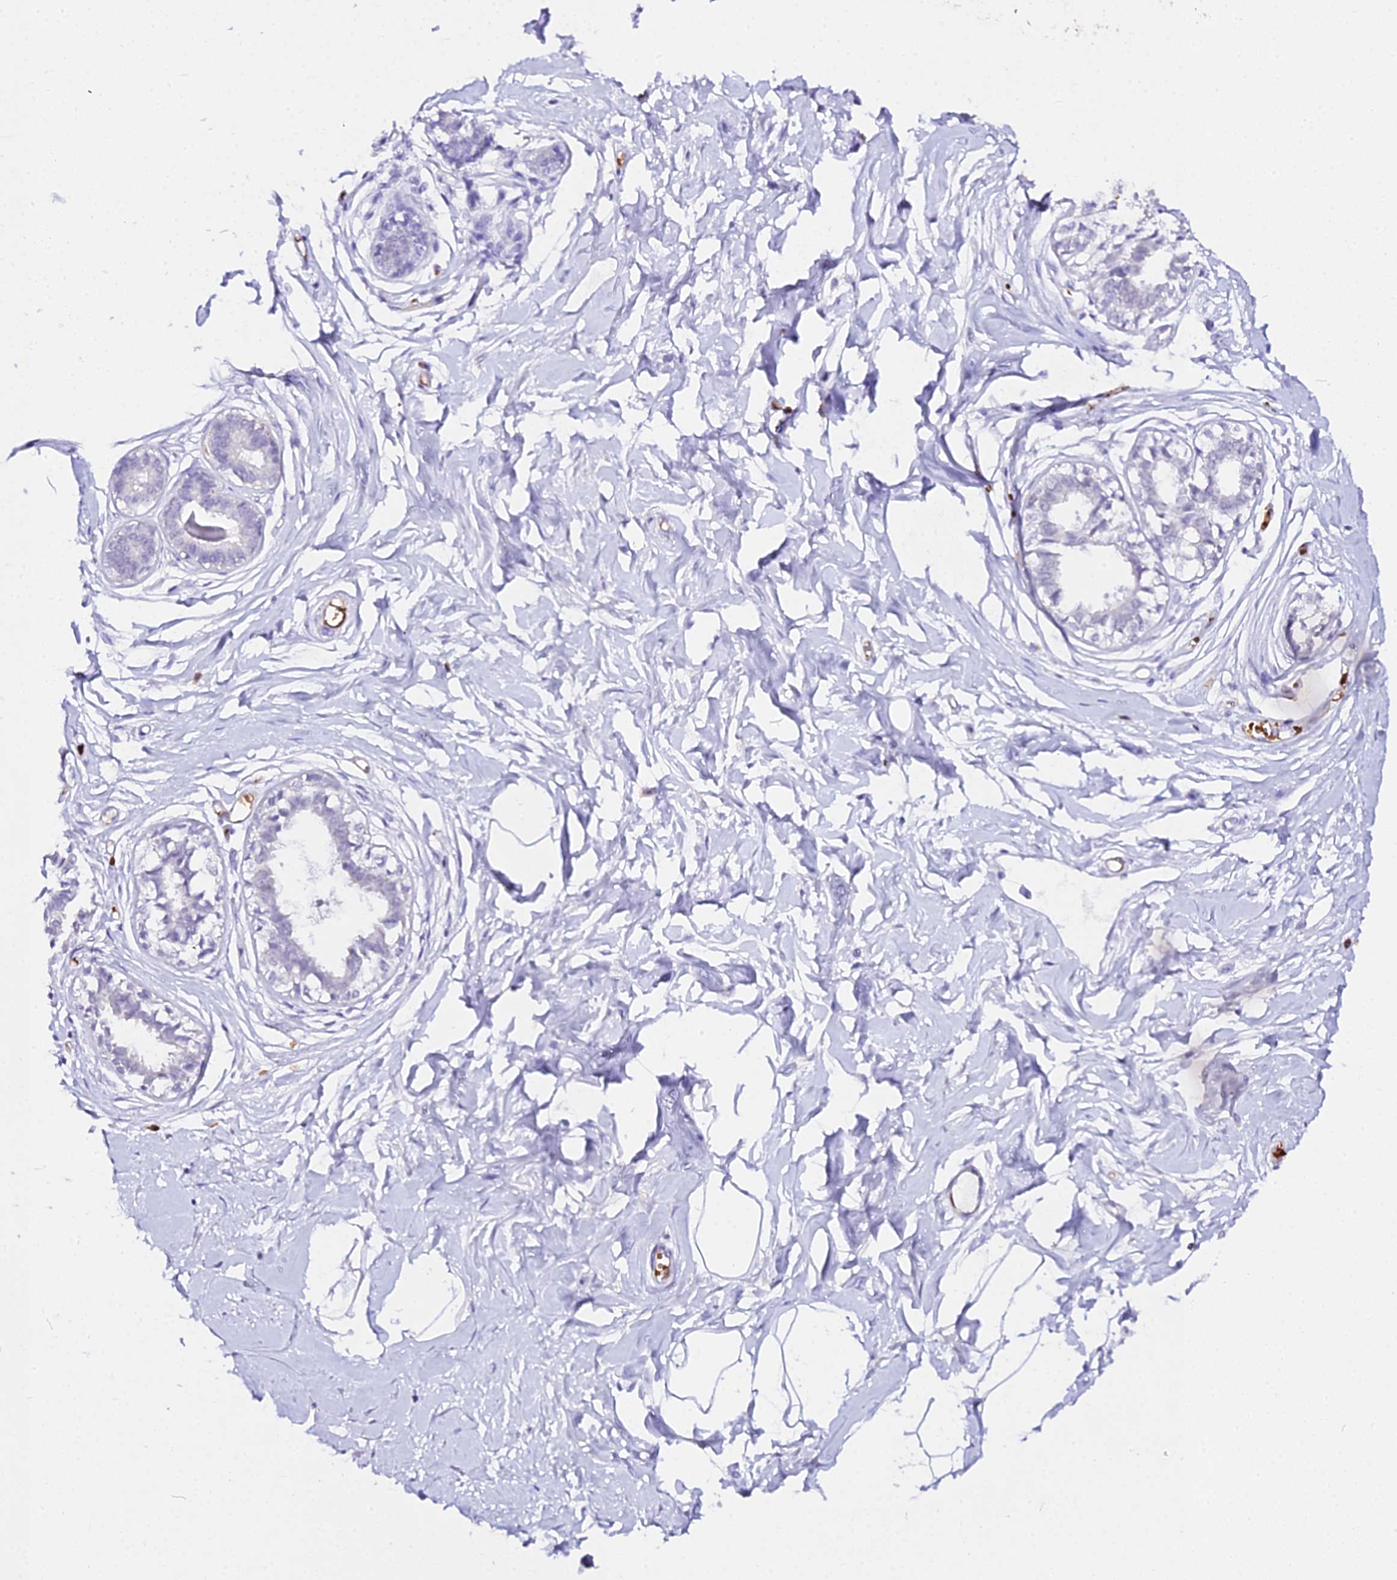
{"staining": {"intensity": "negative", "quantity": "none", "location": "none"}, "tissue": "breast", "cell_type": "Adipocytes", "image_type": "normal", "snomed": [{"axis": "morphology", "description": "Normal tissue, NOS"}, {"axis": "topography", "description": "Breast"}], "caption": "Adipocytes show no significant protein expression in benign breast.", "gene": "CFAP45", "patient": {"sex": "female", "age": 45}}